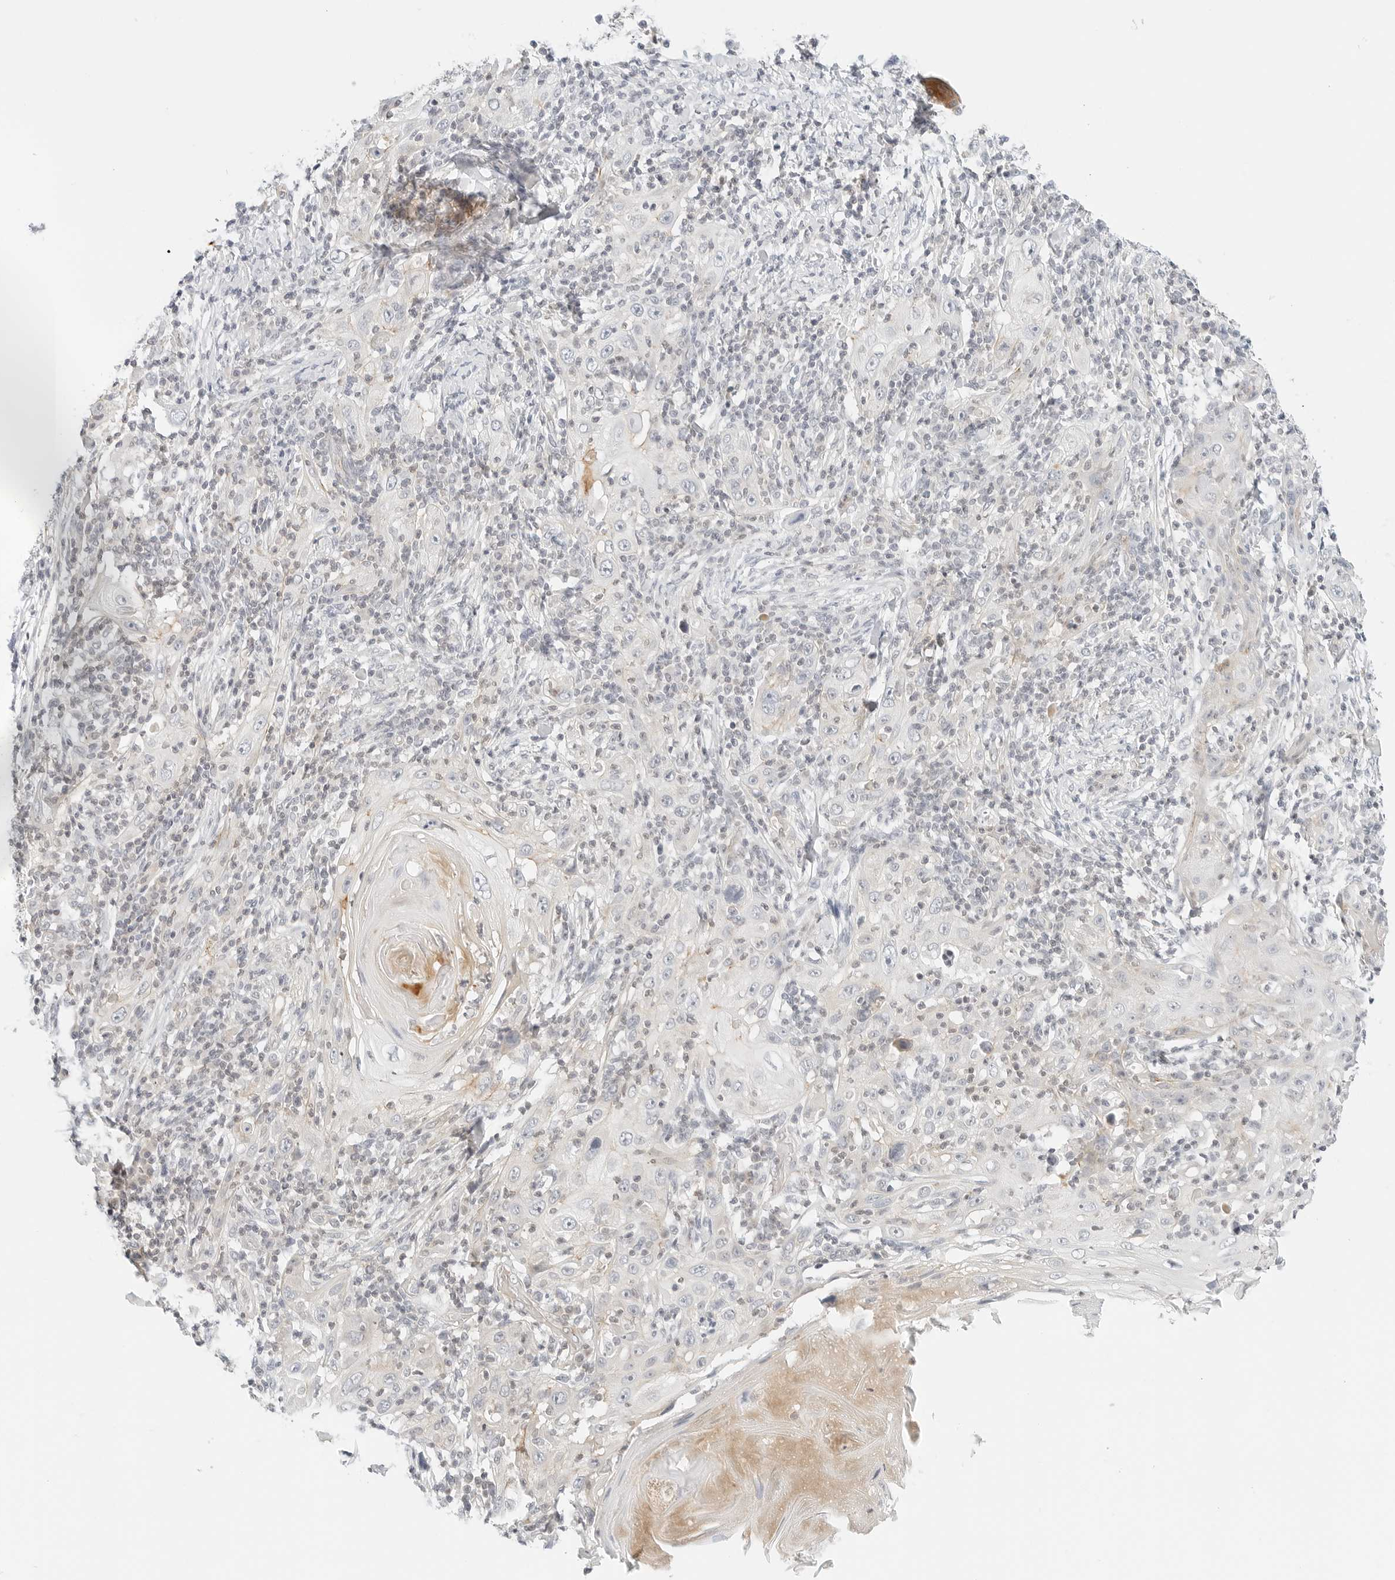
{"staining": {"intensity": "negative", "quantity": "none", "location": "none"}, "tissue": "skin cancer", "cell_type": "Tumor cells", "image_type": "cancer", "snomed": [{"axis": "morphology", "description": "Squamous cell carcinoma, NOS"}, {"axis": "topography", "description": "Skin"}], "caption": "DAB (3,3'-diaminobenzidine) immunohistochemical staining of human skin squamous cell carcinoma reveals no significant expression in tumor cells.", "gene": "IQCC", "patient": {"sex": "female", "age": 88}}